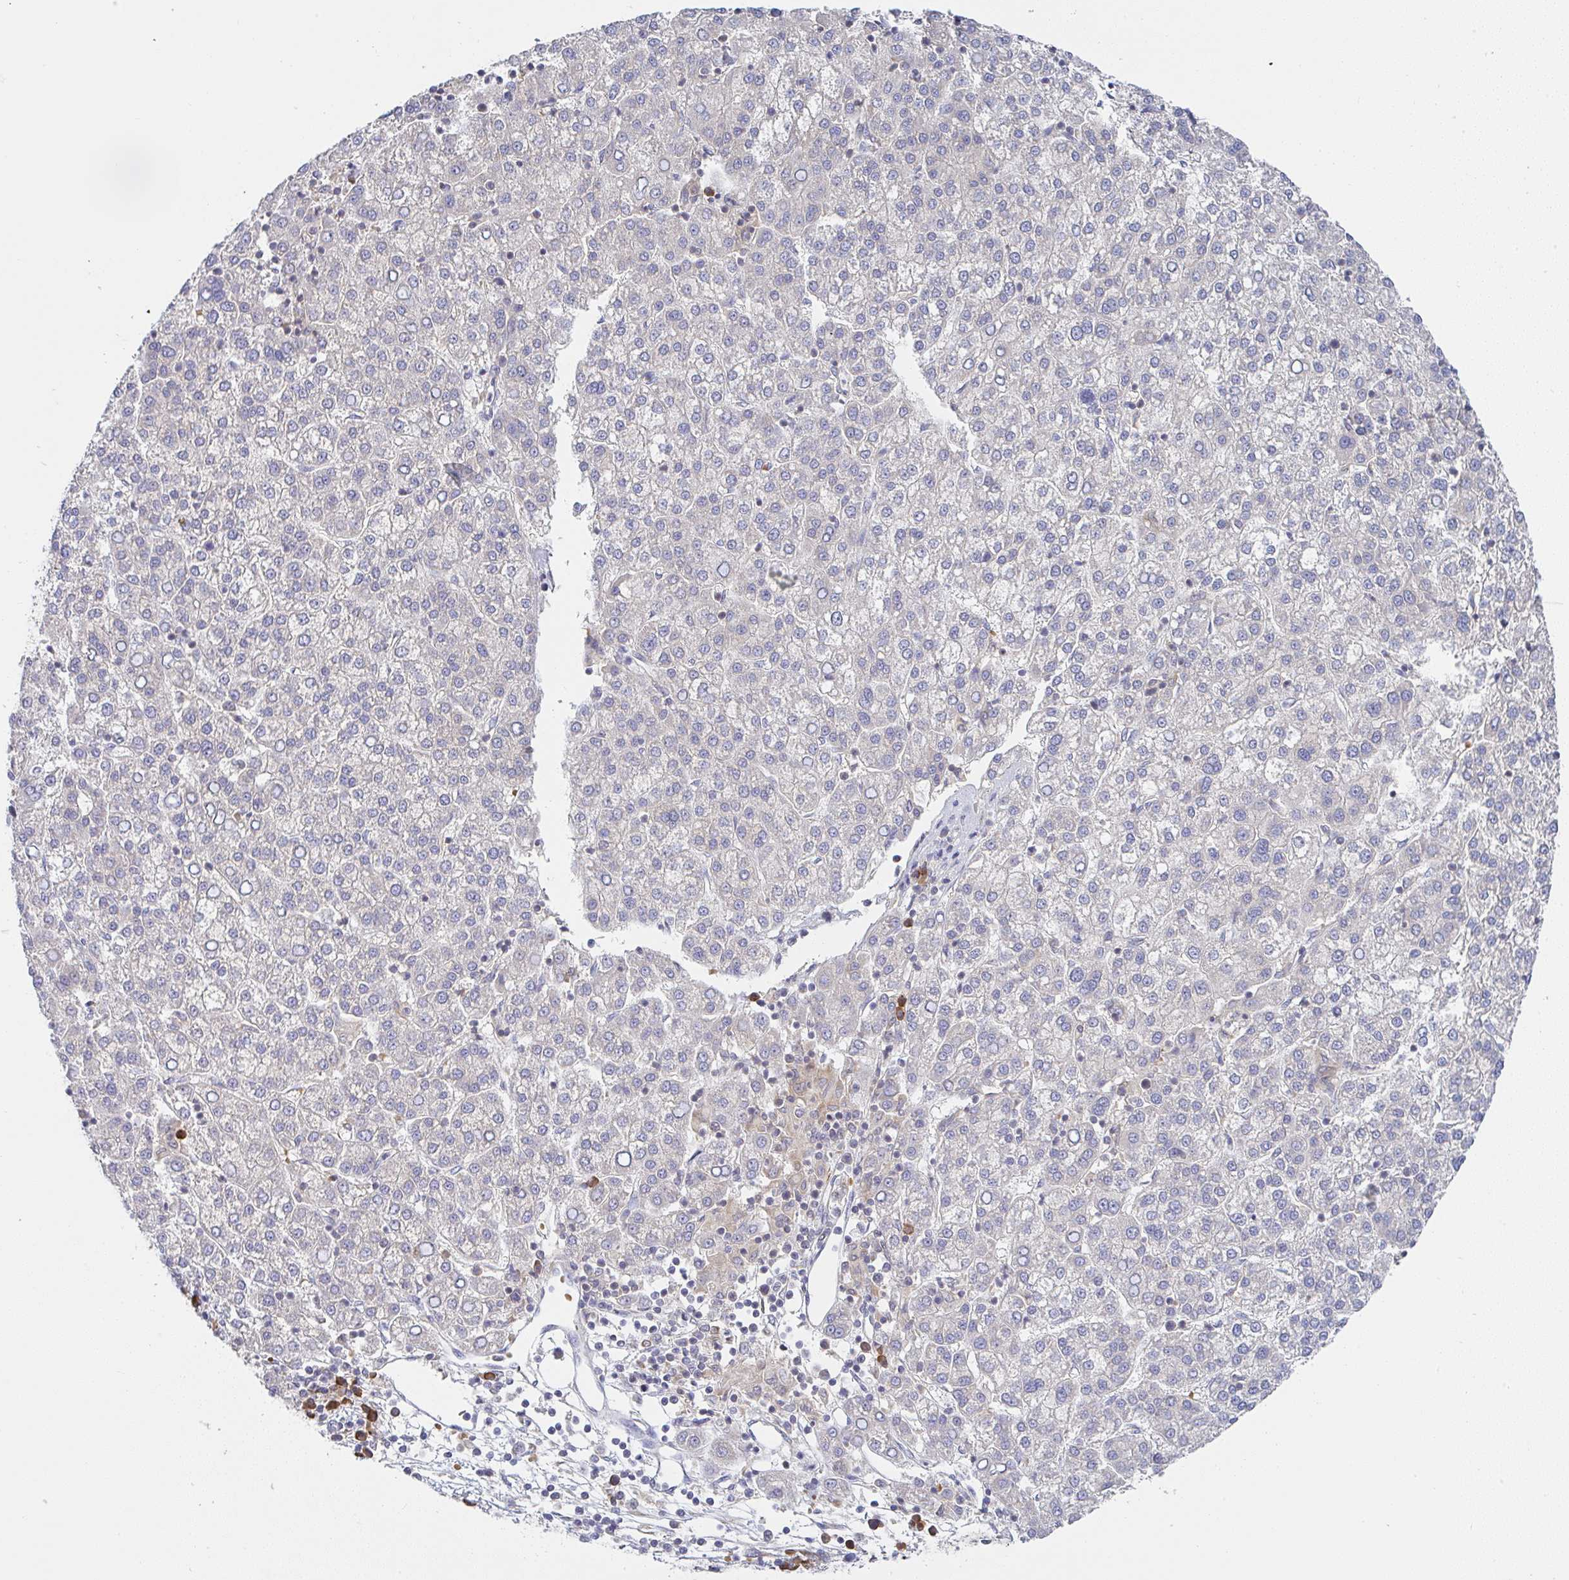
{"staining": {"intensity": "negative", "quantity": "none", "location": "none"}, "tissue": "liver cancer", "cell_type": "Tumor cells", "image_type": "cancer", "snomed": [{"axis": "morphology", "description": "Carcinoma, Hepatocellular, NOS"}, {"axis": "topography", "description": "Liver"}], "caption": "Immunohistochemistry (IHC) micrograph of human hepatocellular carcinoma (liver) stained for a protein (brown), which displays no expression in tumor cells.", "gene": "DERL2", "patient": {"sex": "female", "age": 58}}